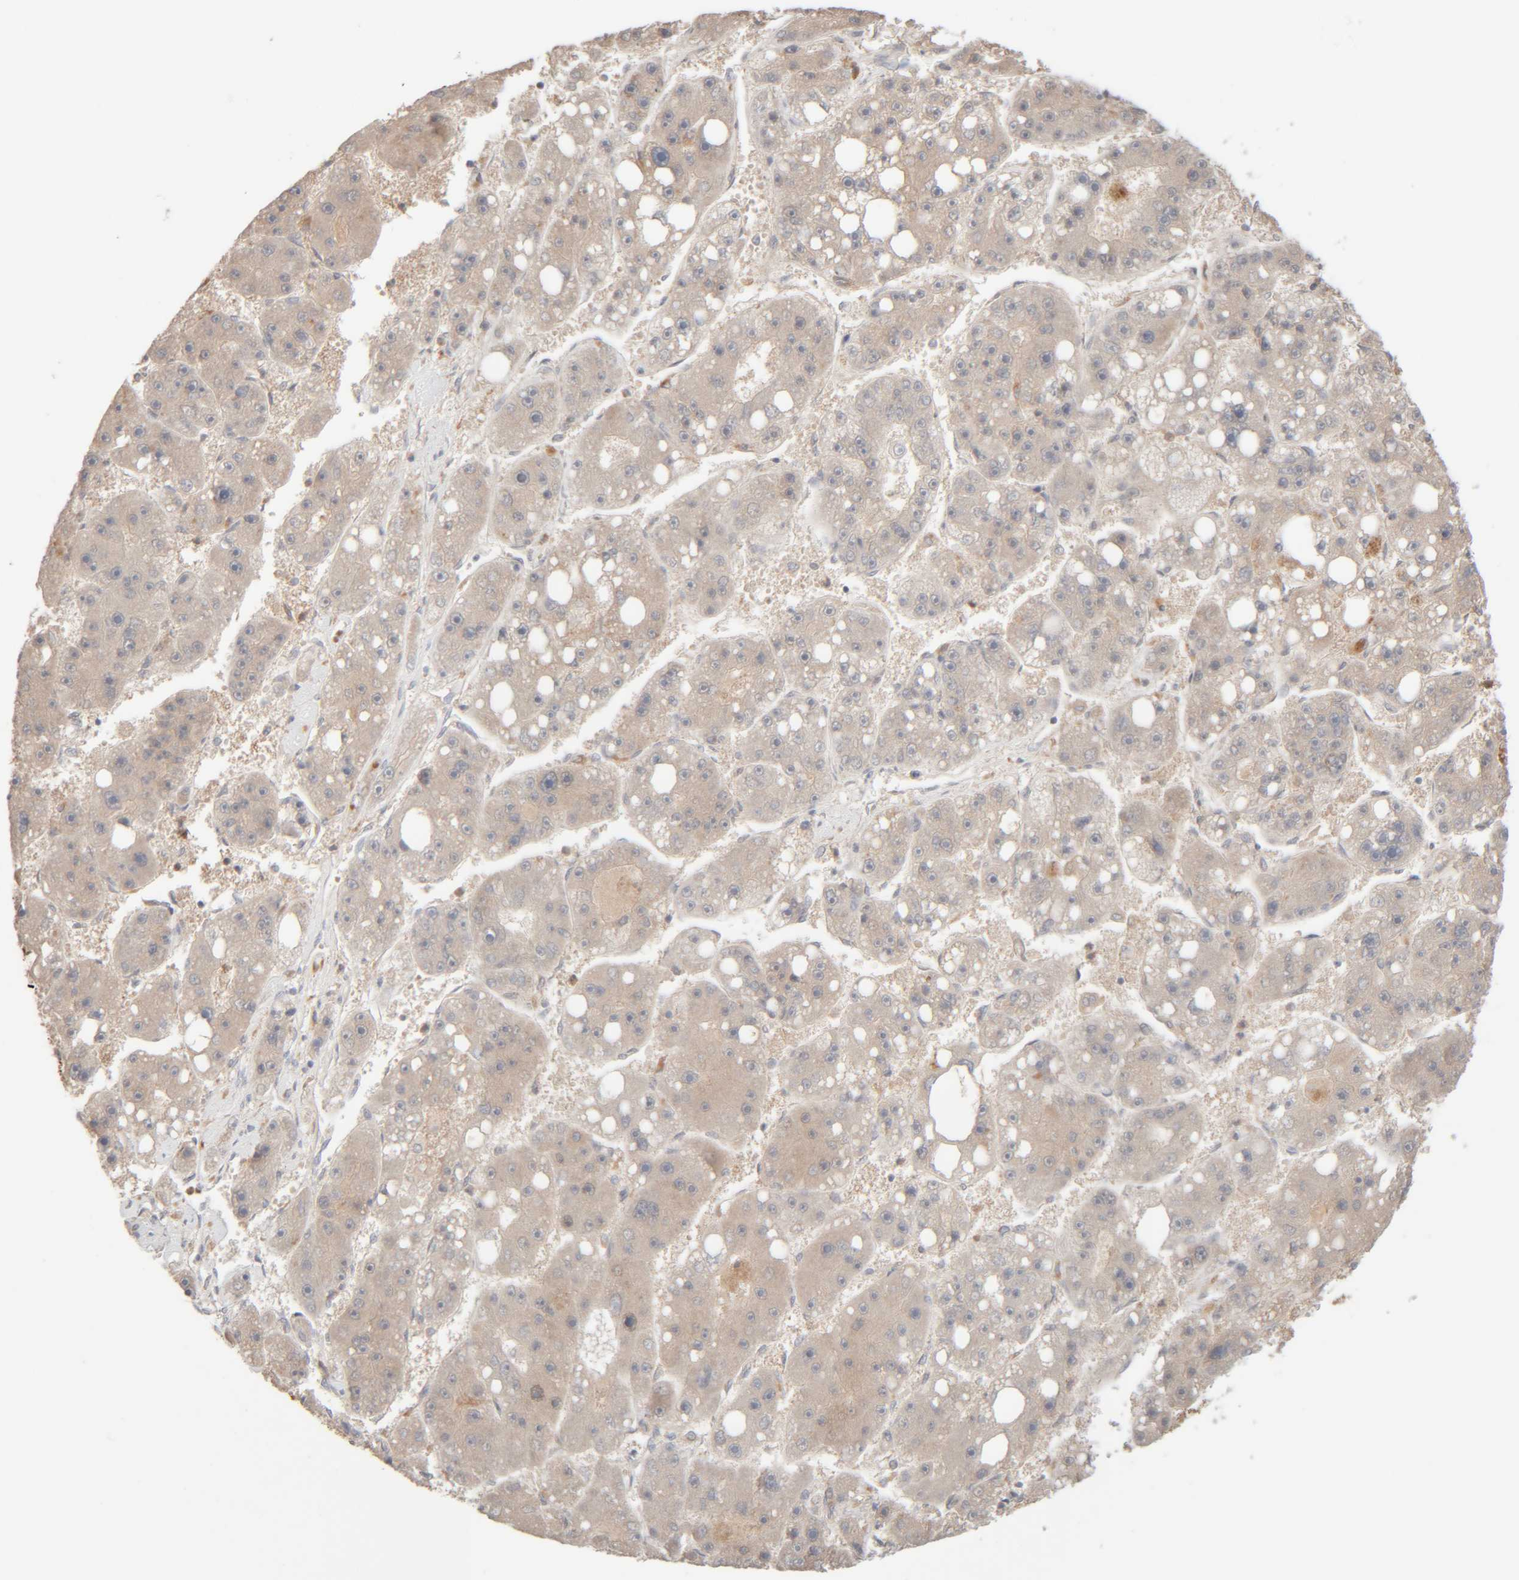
{"staining": {"intensity": "negative", "quantity": "none", "location": "none"}, "tissue": "liver cancer", "cell_type": "Tumor cells", "image_type": "cancer", "snomed": [{"axis": "morphology", "description": "Carcinoma, Hepatocellular, NOS"}, {"axis": "topography", "description": "Liver"}], "caption": "Immunohistochemical staining of liver cancer (hepatocellular carcinoma) displays no significant positivity in tumor cells.", "gene": "RIDA", "patient": {"sex": "female", "age": 61}}